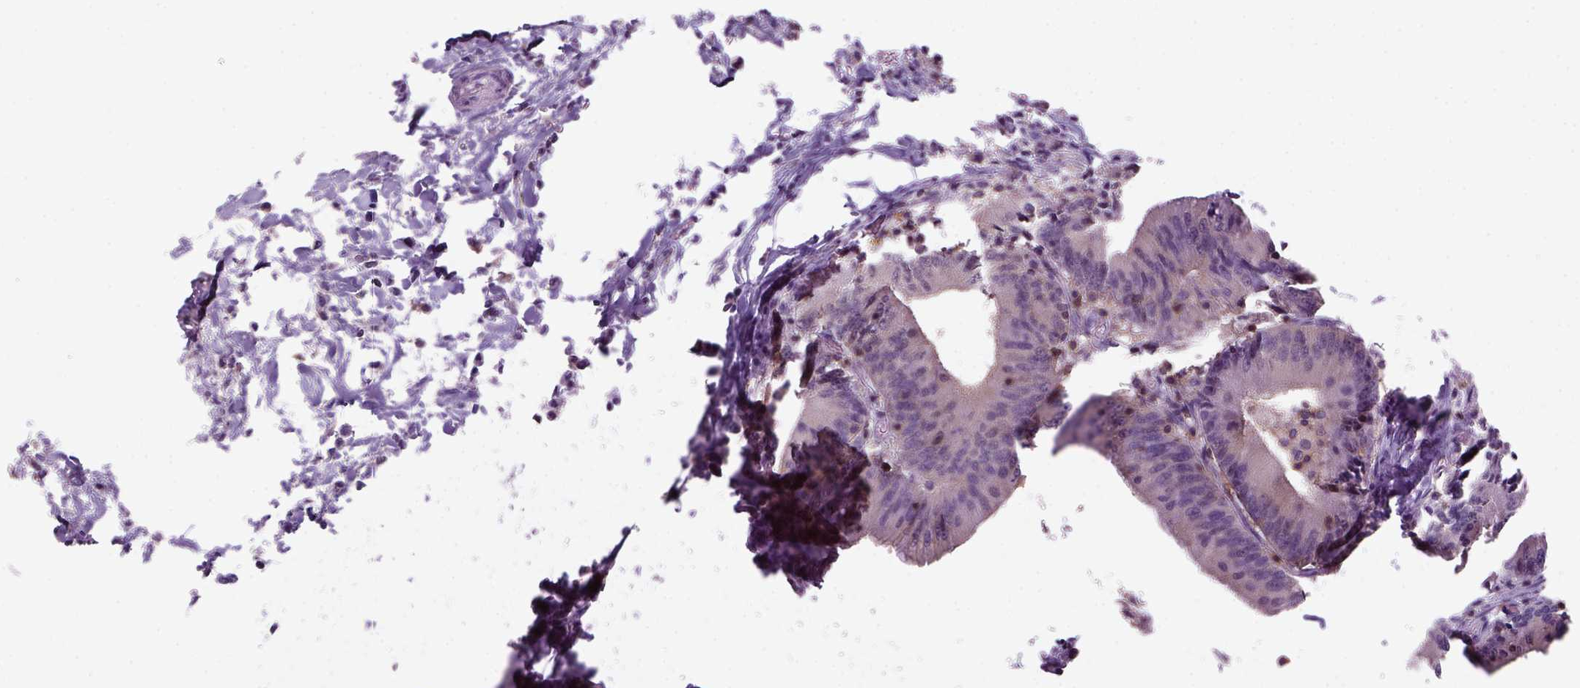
{"staining": {"intensity": "negative", "quantity": "none", "location": "none"}, "tissue": "colorectal cancer", "cell_type": "Tumor cells", "image_type": "cancer", "snomed": [{"axis": "morphology", "description": "Adenocarcinoma, NOS"}, {"axis": "topography", "description": "Colon"}], "caption": "Immunohistochemistry (IHC) of colorectal adenocarcinoma displays no expression in tumor cells. The staining was performed using DAB (3,3'-diaminobenzidine) to visualize the protein expression in brown, while the nuclei were stained in blue with hematoxylin (Magnification: 20x).", "gene": "GOT1", "patient": {"sex": "female", "age": 78}}